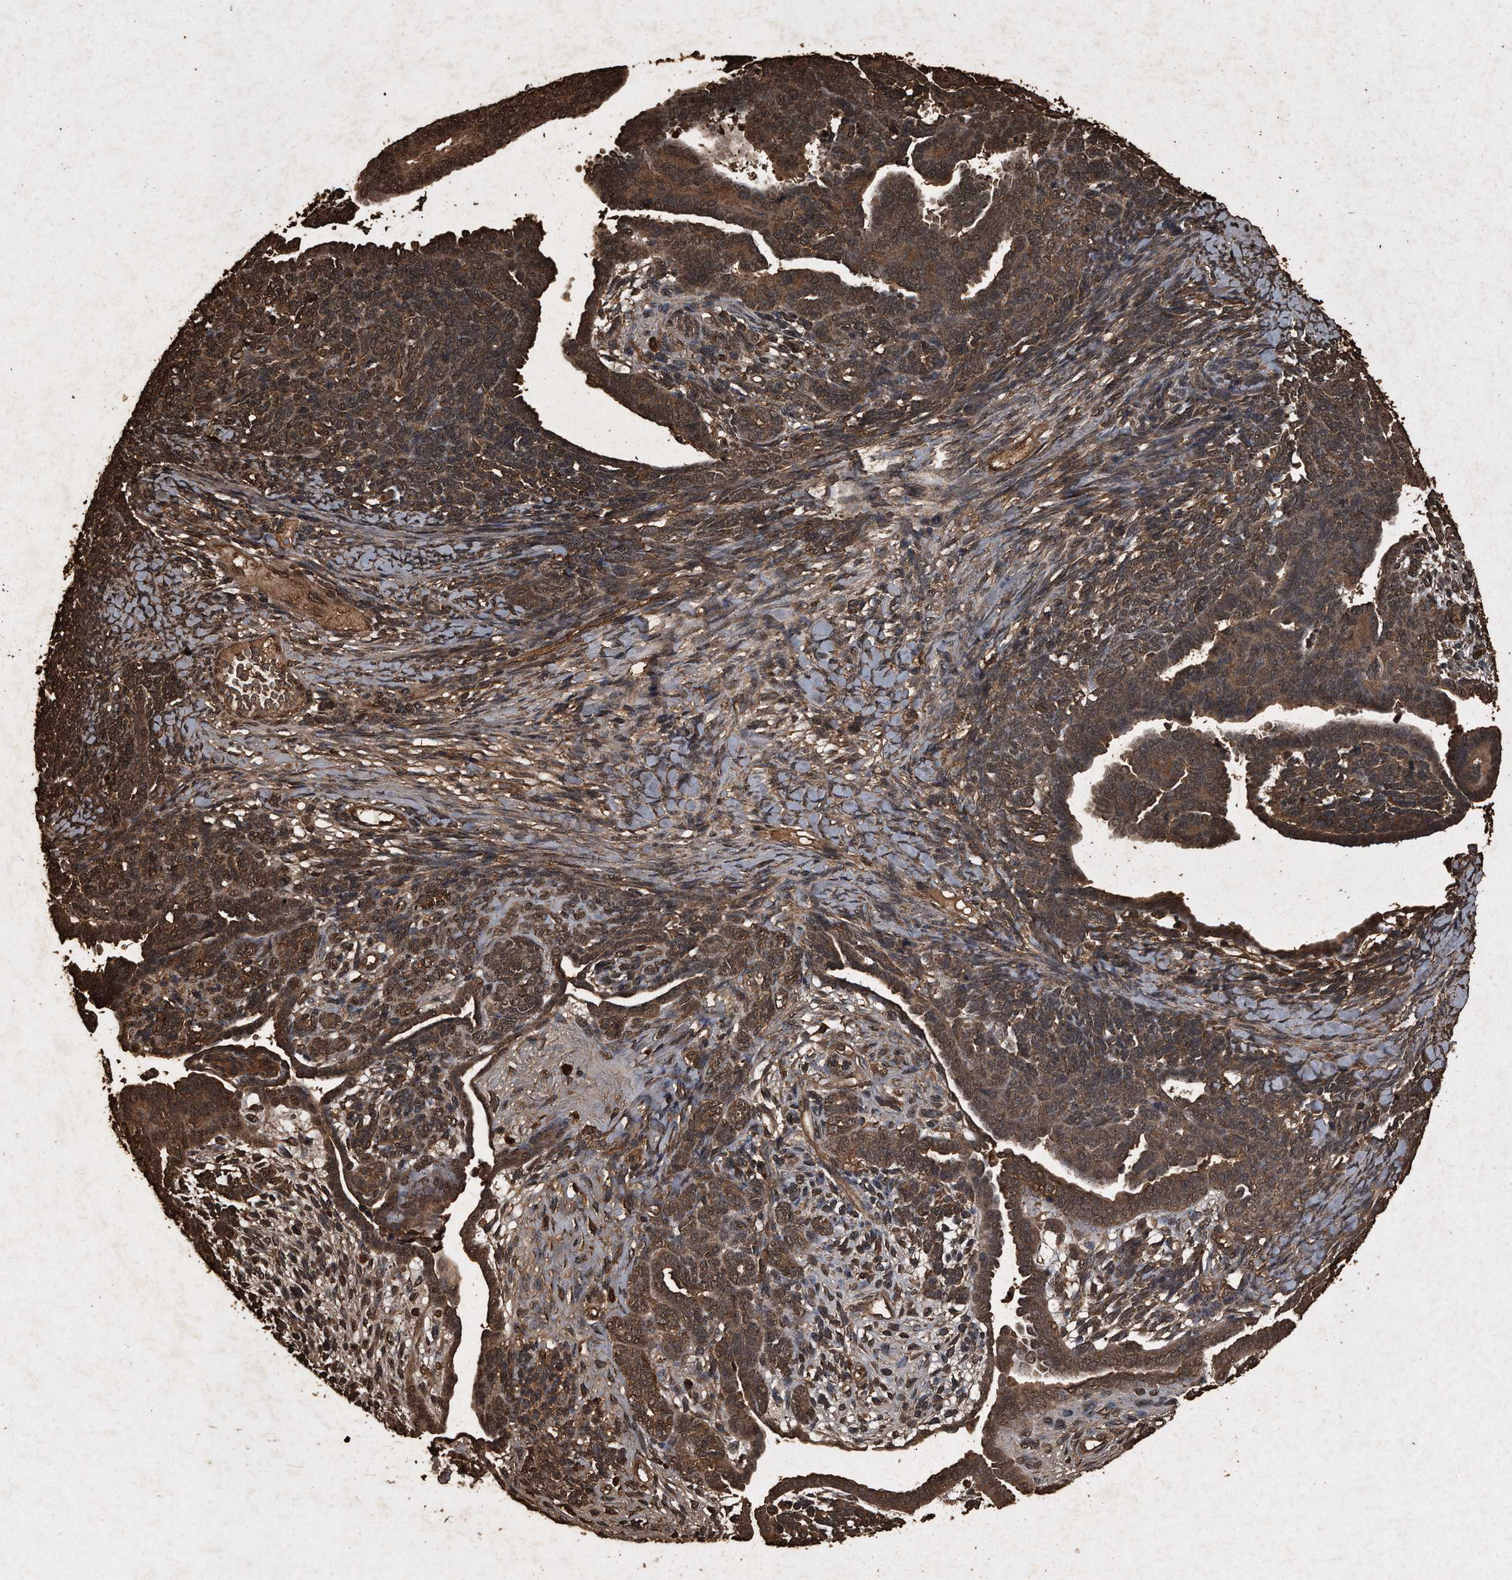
{"staining": {"intensity": "moderate", "quantity": ">75%", "location": "cytoplasmic/membranous,nuclear"}, "tissue": "endometrial cancer", "cell_type": "Tumor cells", "image_type": "cancer", "snomed": [{"axis": "morphology", "description": "Neoplasm, malignant, NOS"}, {"axis": "topography", "description": "Endometrium"}], "caption": "Endometrial malignant neoplasm was stained to show a protein in brown. There is medium levels of moderate cytoplasmic/membranous and nuclear staining in about >75% of tumor cells.", "gene": "CFLAR", "patient": {"sex": "female", "age": 74}}